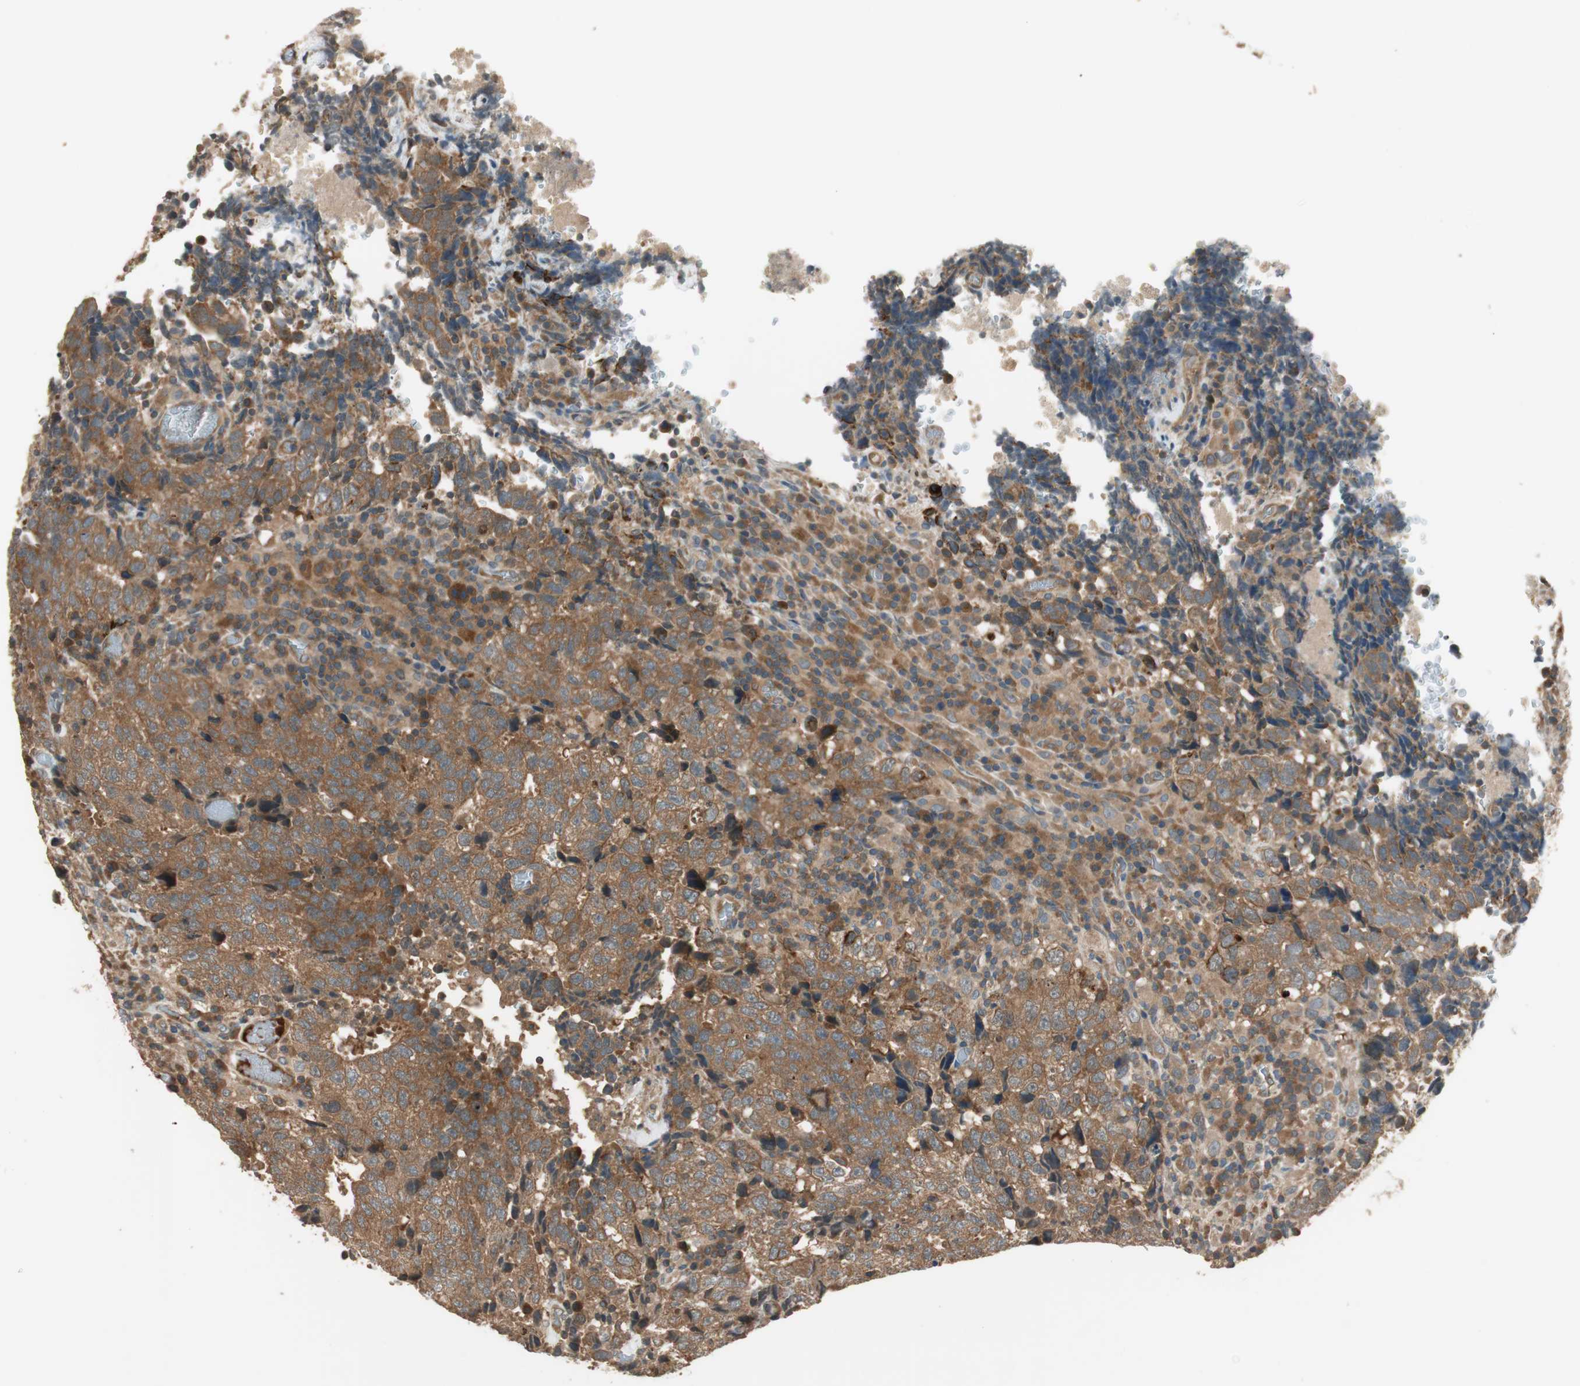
{"staining": {"intensity": "moderate", "quantity": ">75%", "location": "cytoplasmic/membranous"}, "tissue": "testis cancer", "cell_type": "Tumor cells", "image_type": "cancer", "snomed": [{"axis": "morphology", "description": "Necrosis, NOS"}, {"axis": "morphology", "description": "Carcinoma, Embryonal, NOS"}, {"axis": "topography", "description": "Testis"}], "caption": "IHC (DAB (3,3'-diaminobenzidine)) staining of testis cancer (embryonal carcinoma) shows moderate cytoplasmic/membranous protein positivity in about >75% of tumor cells.", "gene": "PFDN5", "patient": {"sex": "male", "age": 19}}